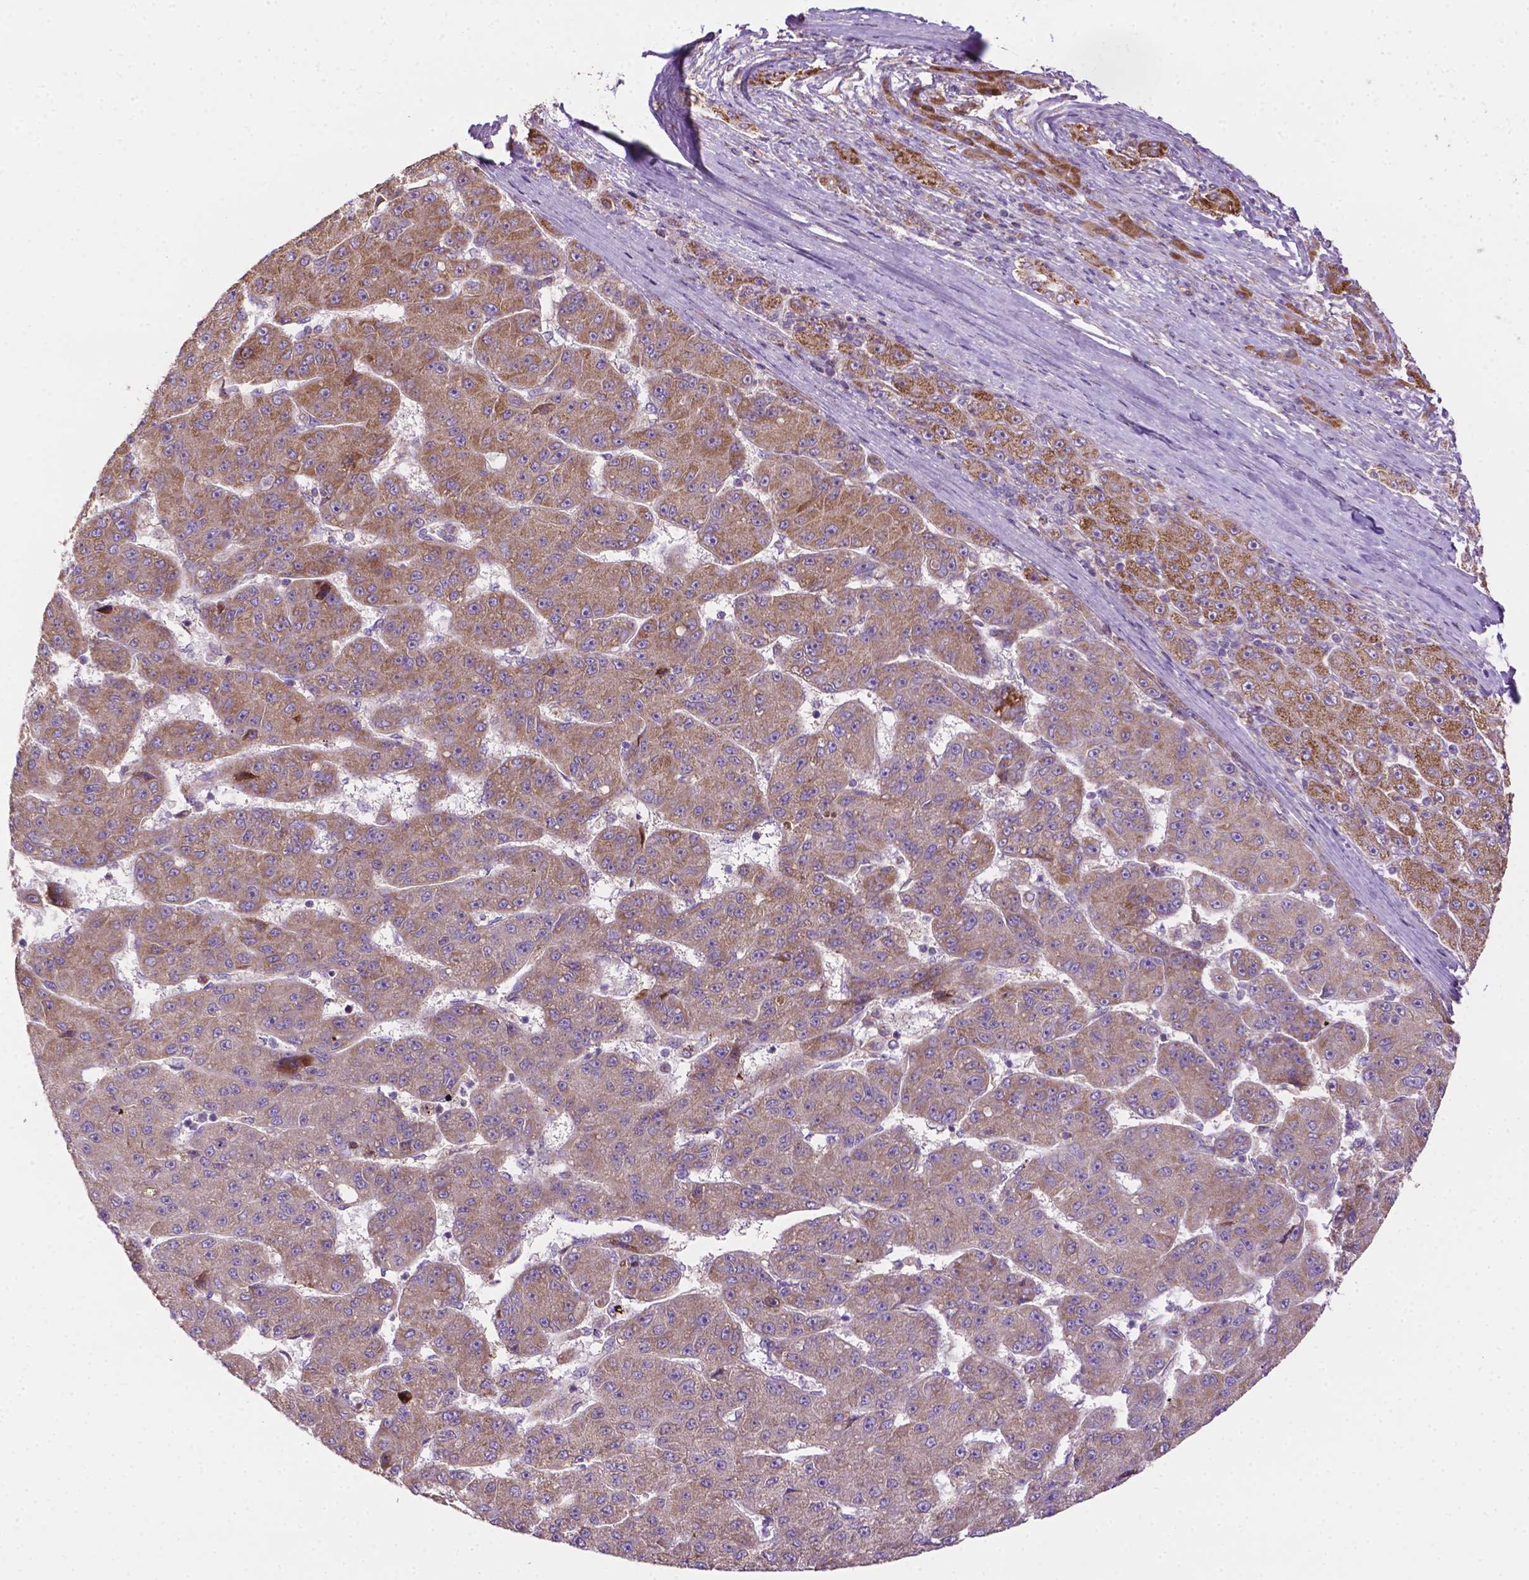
{"staining": {"intensity": "moderate", "quantity": ">75%", "location": "cytoplasmic/membranous"}, "tissue": "liver cancer", "cell_type": "Tumor cells", "image_type": "cancer", "snomed": [{"axis": "morphology", "description": "Carcinoma, Hepatocellular, NOS"}, {"axis": "topography", "description": "Liver"}], "caption": "Immunohistochemical staining of hepatocellular carcinoma (liver) reveals medium levels of moderate cytoplasmic/membranous protein expression in about >75% of tumor cells. The protein of interest is shown in brown color, while the nuclei are stained blue.", "gene": "ILVBL", "patient": {"sex": "male", "age": 67}}